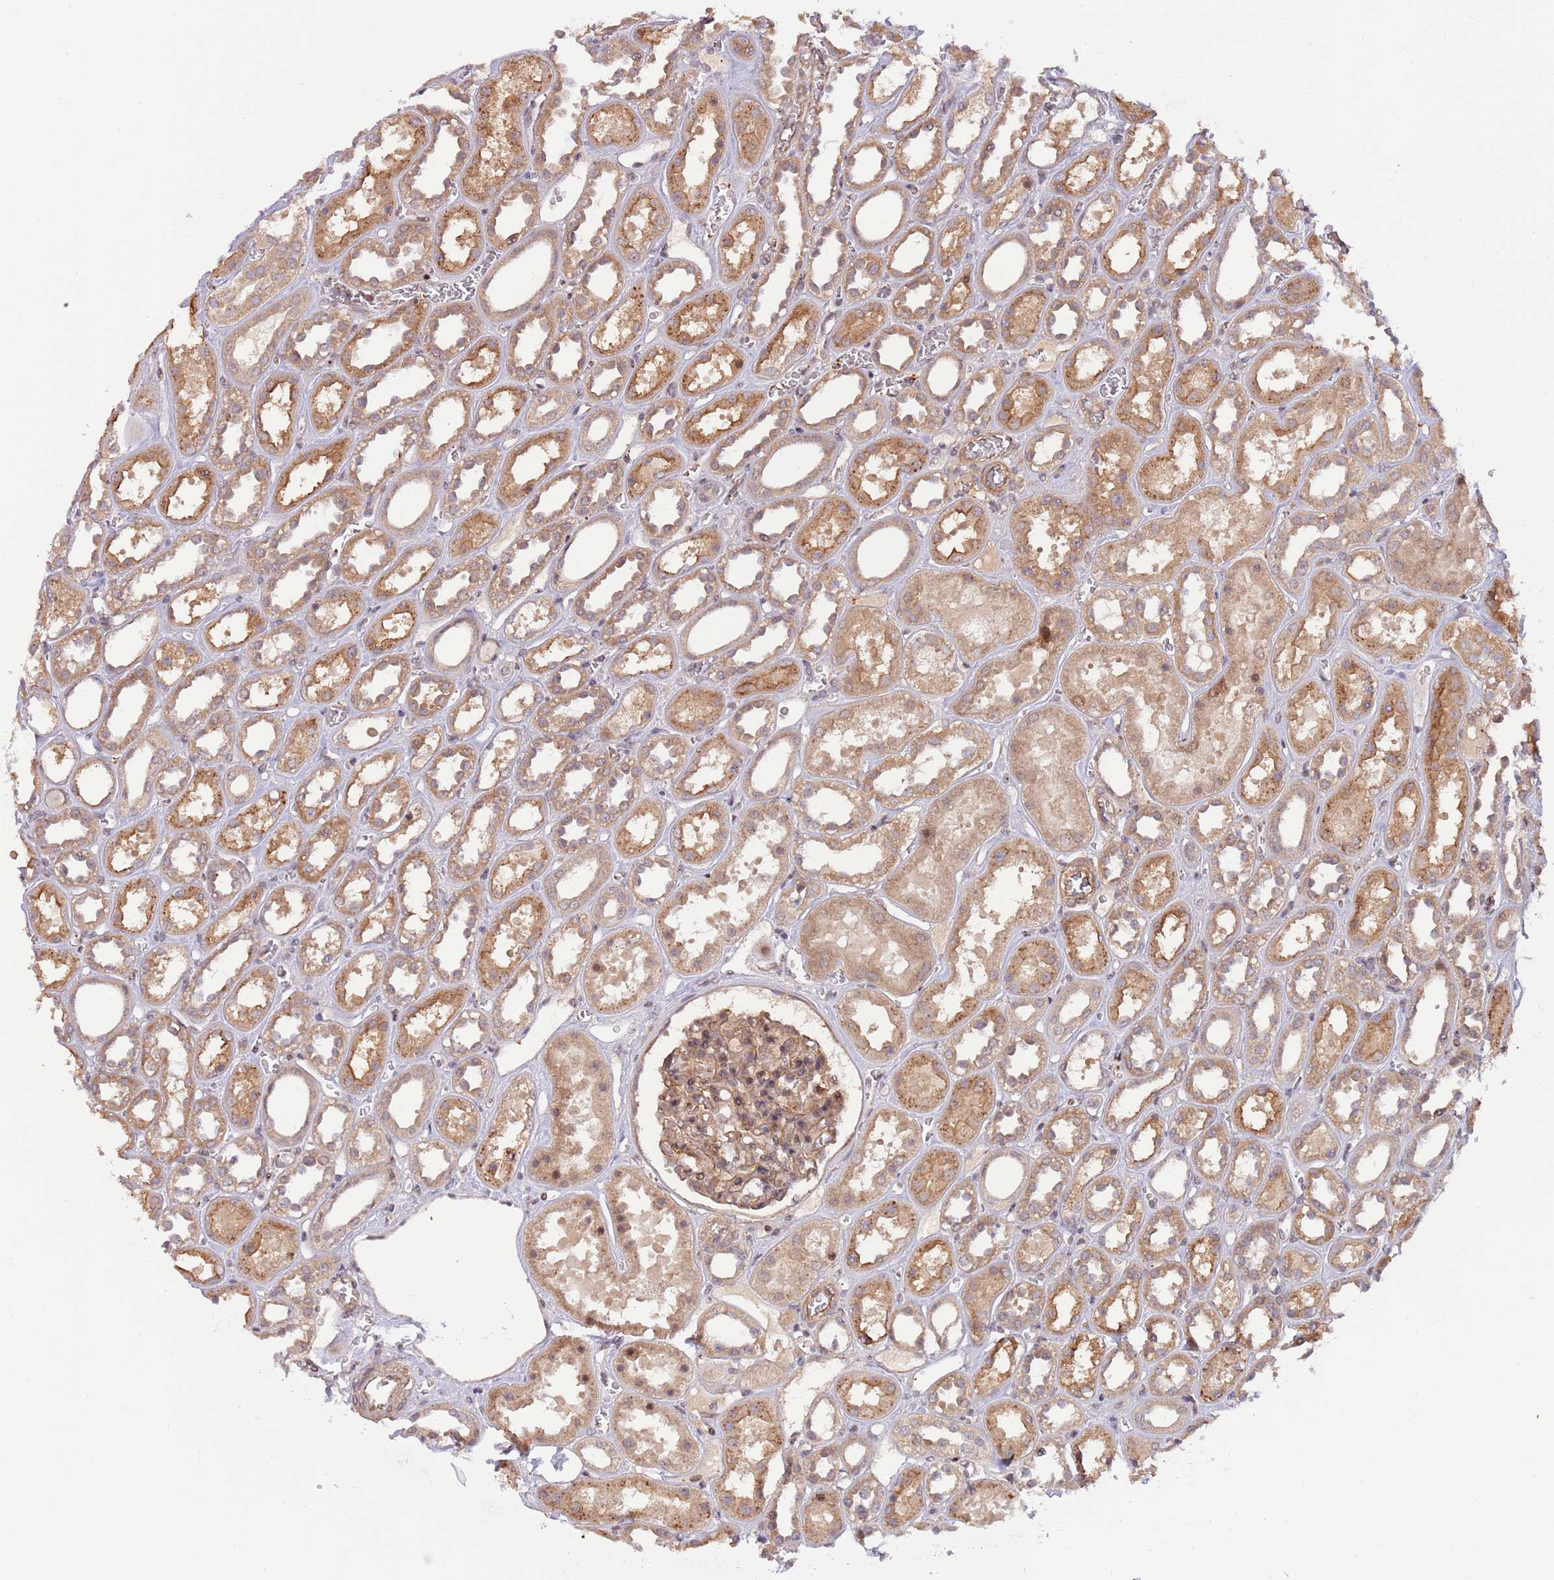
{"staining": {"intensity": "moderate", "quantity": "25%-75%", "location": "cytoplasmic/membranous"}, "tissue": "kidney", "cell_type": "Cells in glomeruli", "image_type": "normal", "snomed": [{"axis": "morphology", "description": "Normal tissue, NOS"}, {"axis": "topography", "description": "Kidney"}], "caption": "An image showing moderate cytoplasmic/membranous staining in about 25%-75% of cells in glomeruli in unremarkable kidney, as visualized by brown immunohistochemical staining.", "gene": "PRR16", "patient": {"sex": "female", "age": 41}}